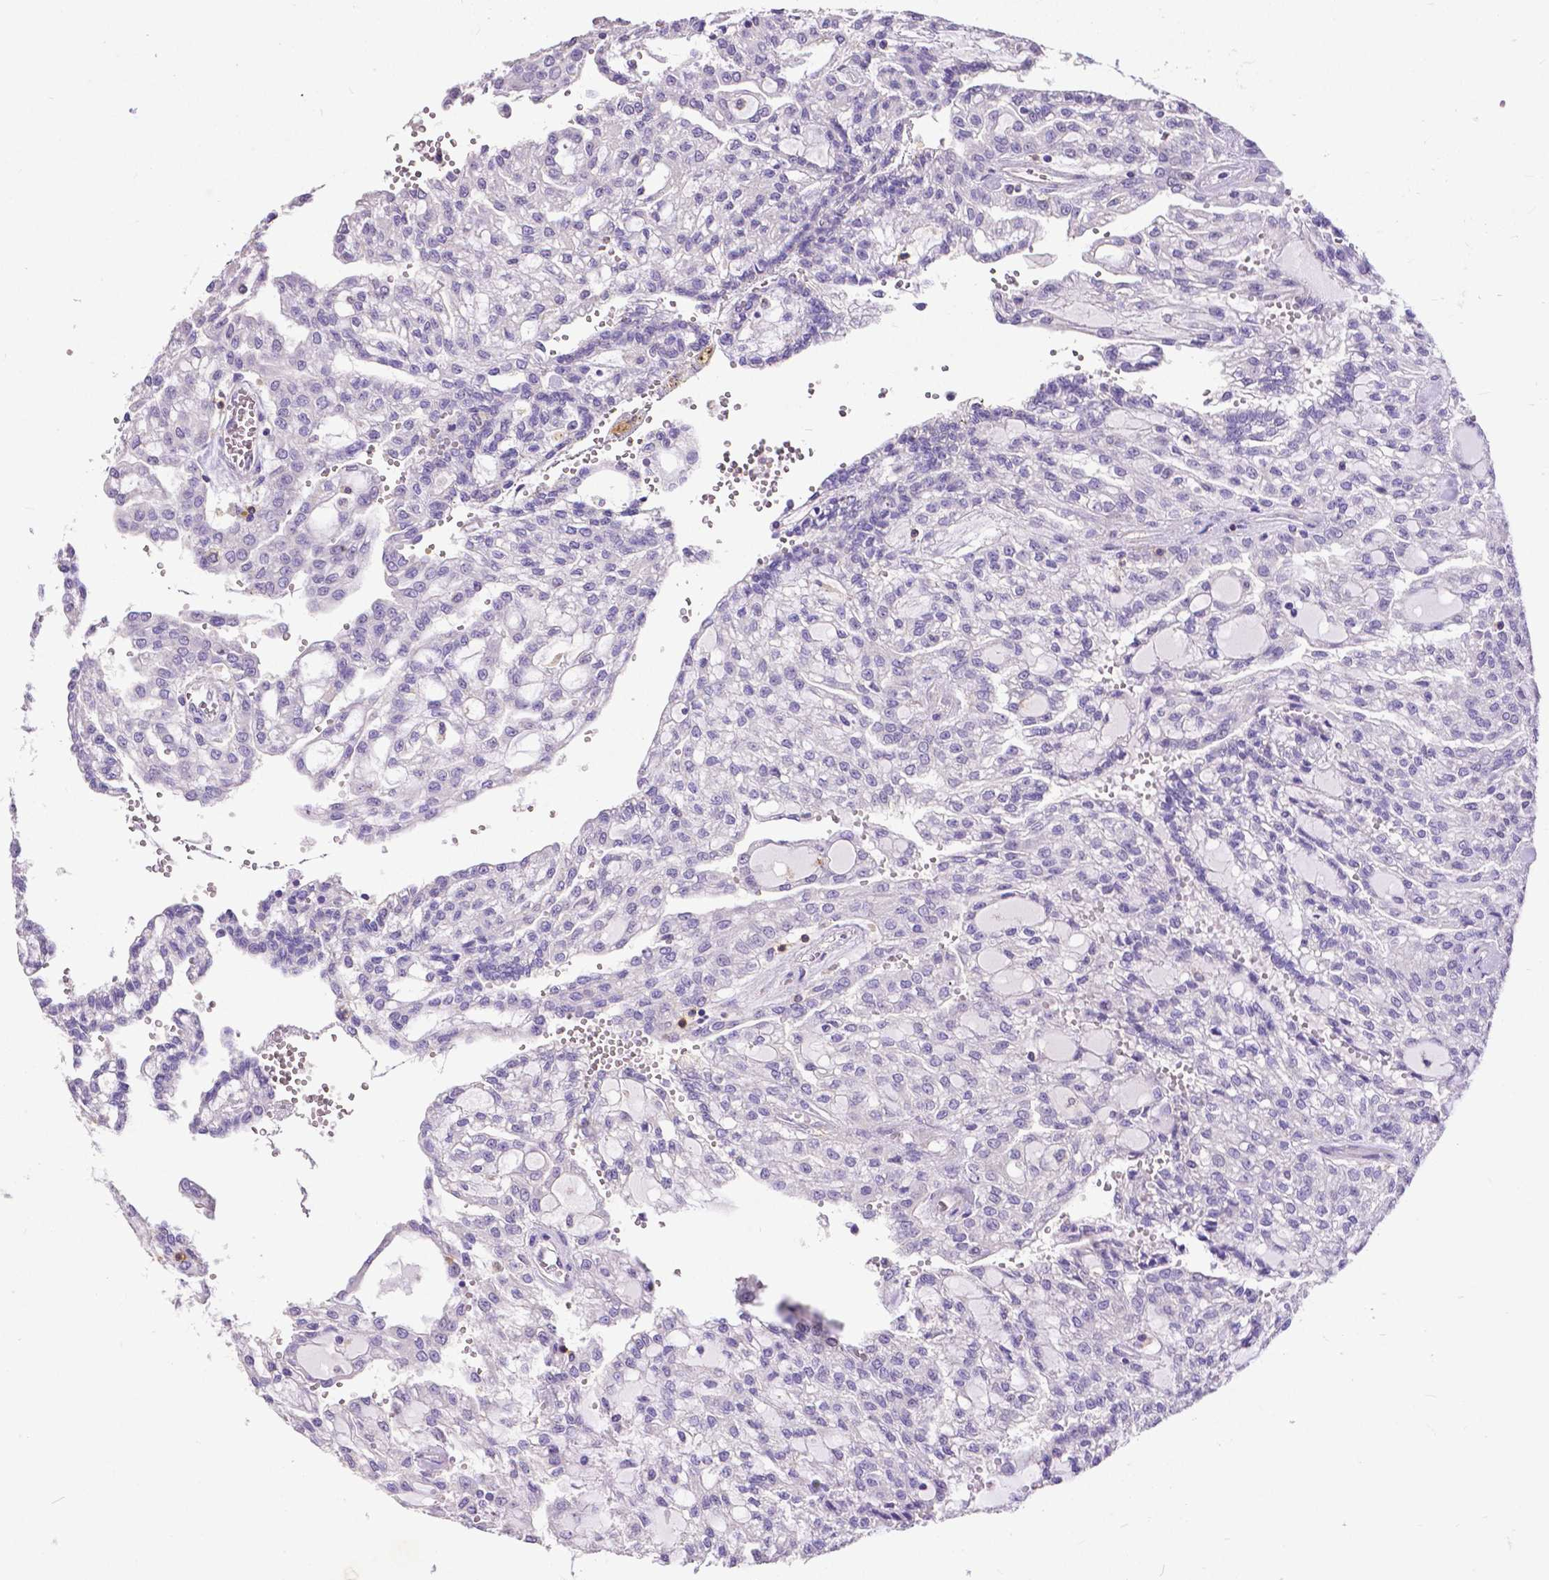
{"staining": {"intensity": "negative", "quantity": "none", "location": "none"}, "tissue": "renal cancer", "cell_type": "Tumor cells", "image_type": "cancer", "snomed": [{"axis": "morphology", "description": "Adenocarcinoma, NOS"}, {"axis": "topography", "description": "Kidney"}], "caption": "A photomicrograph of human renal adenocarcinoma is negative for staining in tumor cells.", "gene": "CD4", "patient": {"sex": "male", "age": 63}}